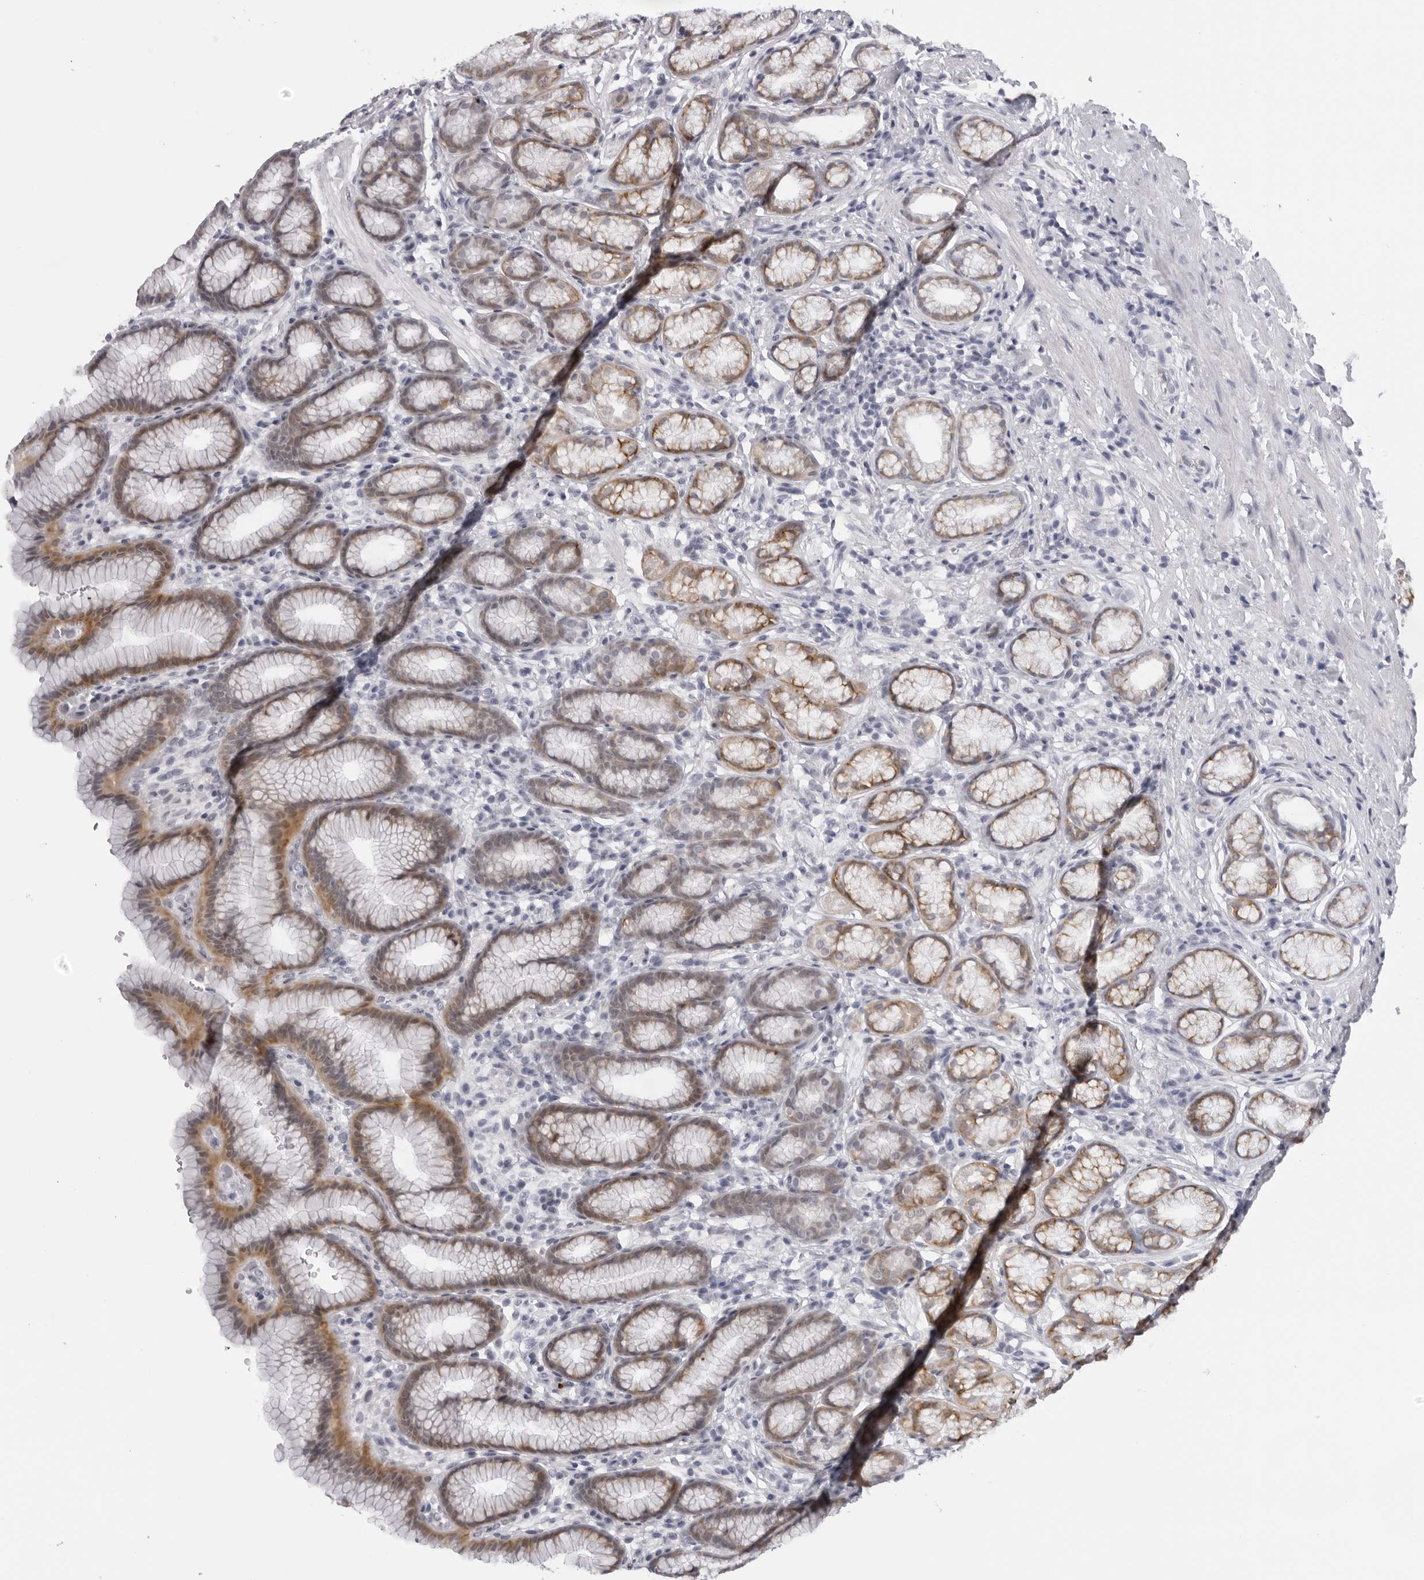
{"staining": {"intensity": "weak", "quantity": "25%-75%", "location": "cytoplasmic/membranous"}, "tissue": "stomach", "cell_type": "Glandular cells", "image_type": "normal", "snomed": [{"axis": "morphology", "description": "Normal tissue, NOS"}, {"axis": "topography", "description": "Stomach"}], "caption": "Glandular cells show weak cytoplasmic/membranous staining in about 25%-75% of cells in benign stomach.", "gene": "DNALI1", "patient": {"sex": "male", "age": 42}}